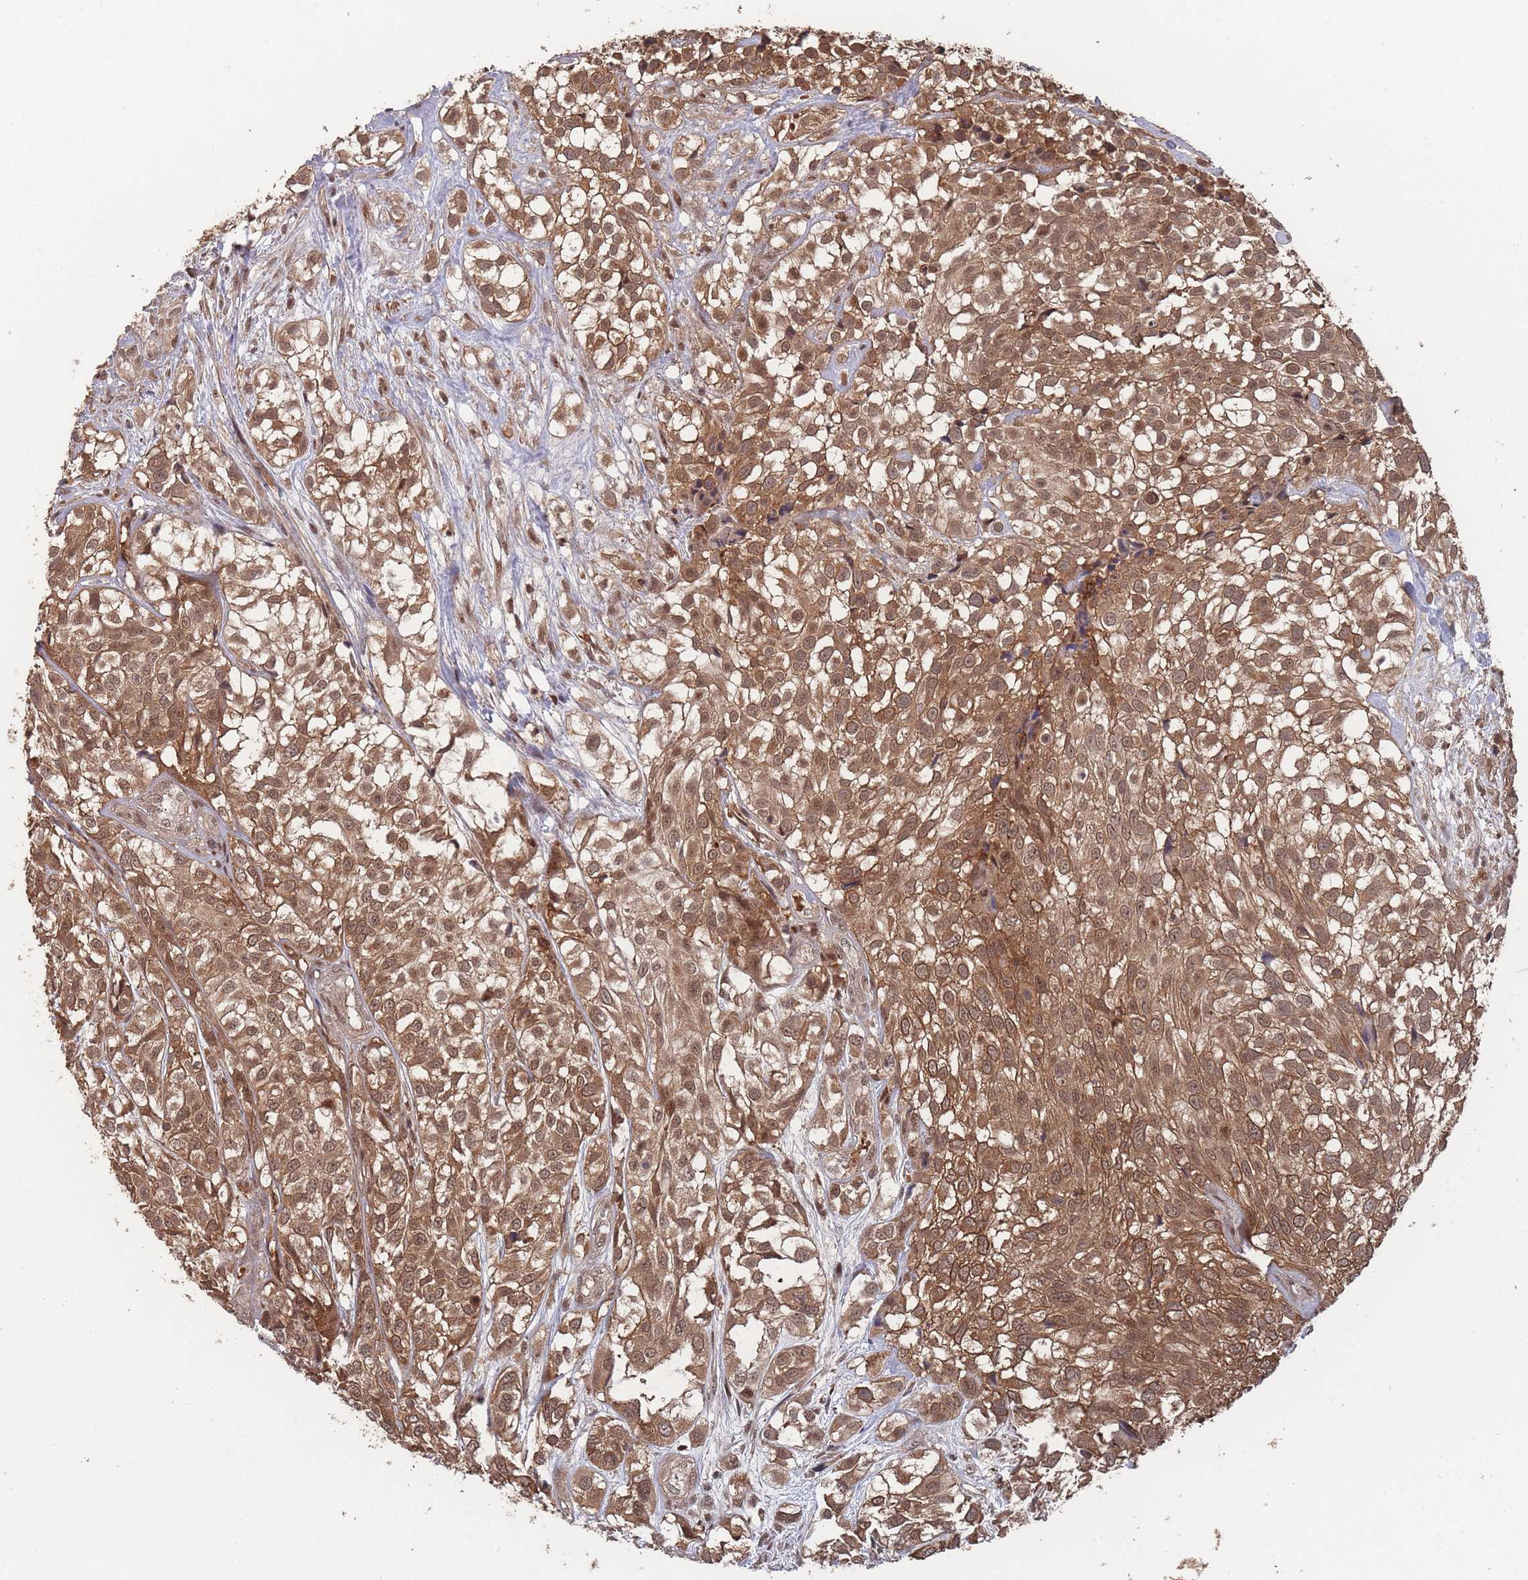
{"staining": {"intensity": "moderate", "quantity": ">75%", "location": "cytoplasmic/membranous,nuclear"}, "tissue": "urothelial cancer", "cell_type": "Tumor cells", "image_type": "cancer", "snomed": [{"axis": "morphology", "description": "Urothelial carcinoma, High grade"}, {"axis": "topography", "description": "Urinary bladder"}], "caption": "Human high-grade urothelial carcinoma stained with a brown dye shows moderate cytoplasmic/membranous and nuclear positive expression in about >75% of tumor cells.", "gene": "SF3B1", "patient": {"sex": "male", "age": 56}}